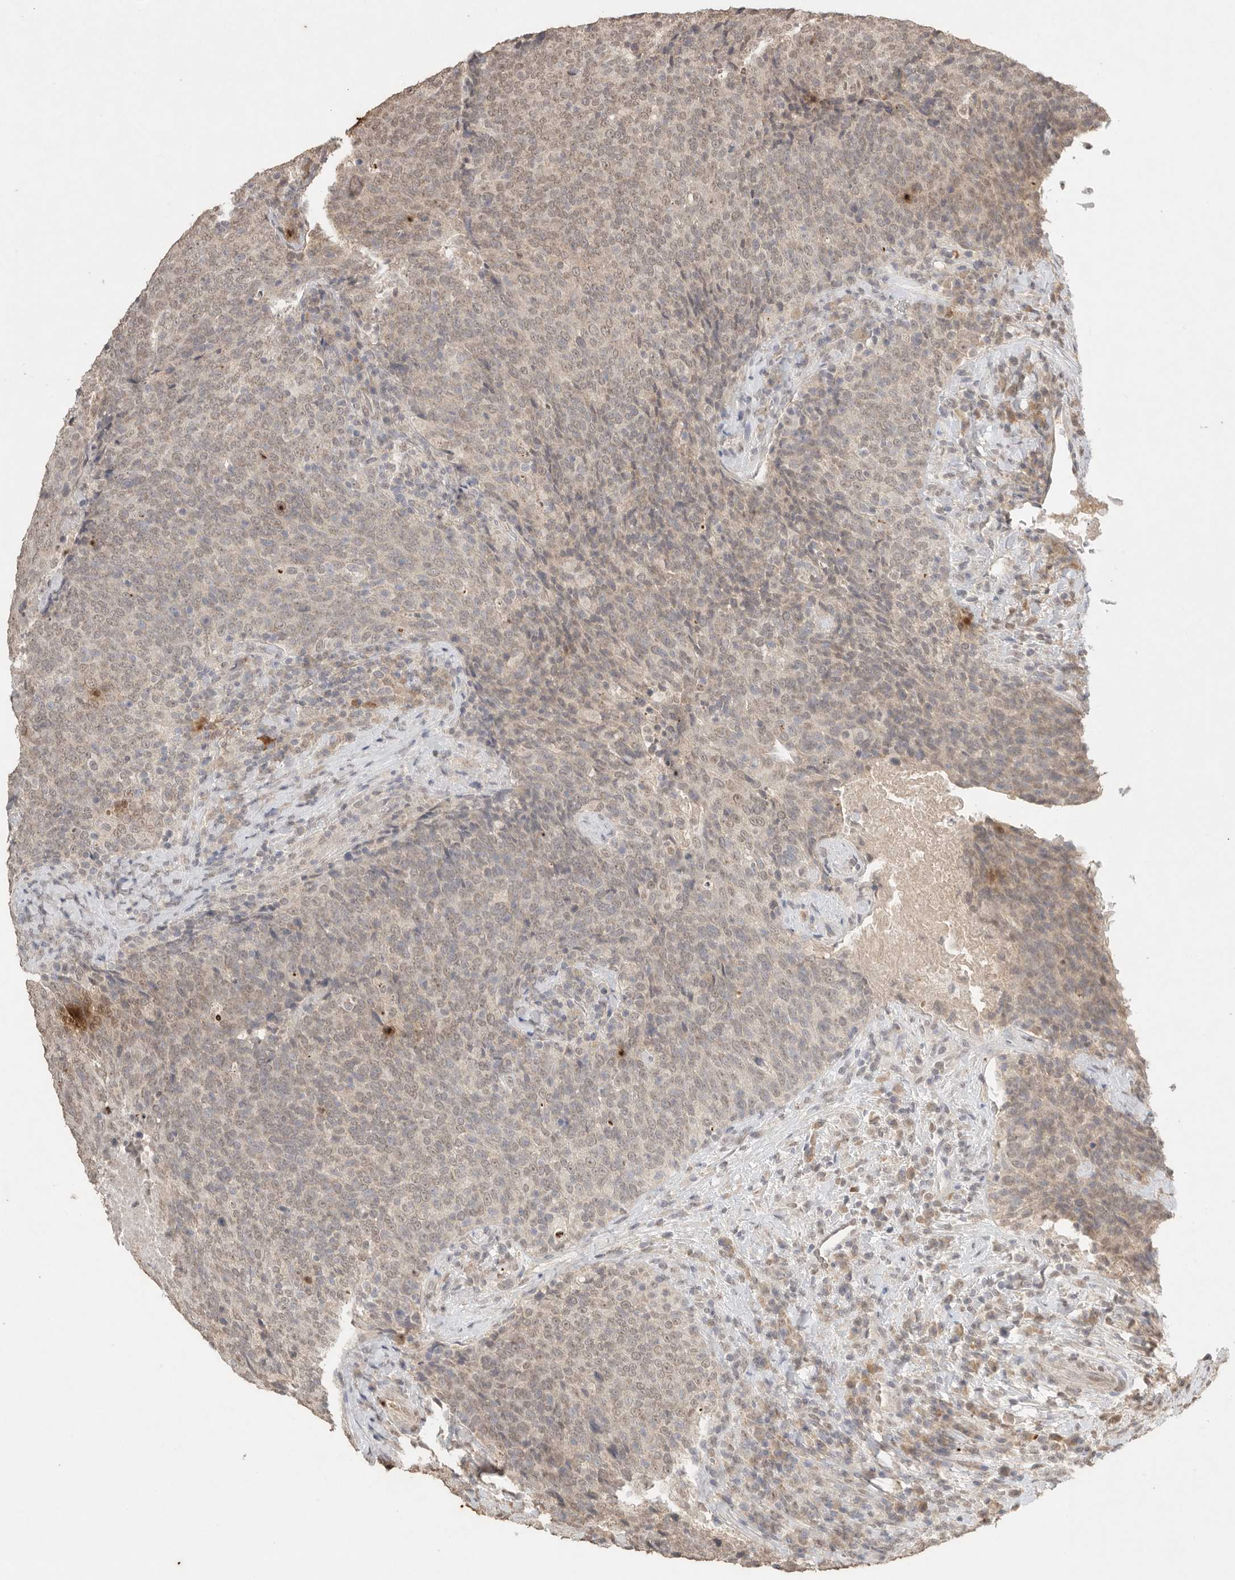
{"staining": {"intensity": "weak", "quantity": ">75%", "location": "nuclear"}, "tissue": "head and neck cancer", "cell_type": "Tumor cells", "image_type": "cancer", "snomed": [{"axis": "morphology", "description": "Squamous cell carcinoma, NOS"}, {"axis": "morphology", "description": "Squamous cell carcinoma, metastatic, NOS"}, {"axis": "topography", "description": "Lymph node"}, {"axis": "topography", "description": "Head-Neck"}], "caption": "Immunohistochemical staining of head and neck cancer exhibits low levels of weak nuclear protein expression in approximately >75% of tumor cells. (DAB IHC, brown staining for protein, blue staining for nuclei).", "gene": "KLK5", "patient": {"sex": "male", "age": 62}}